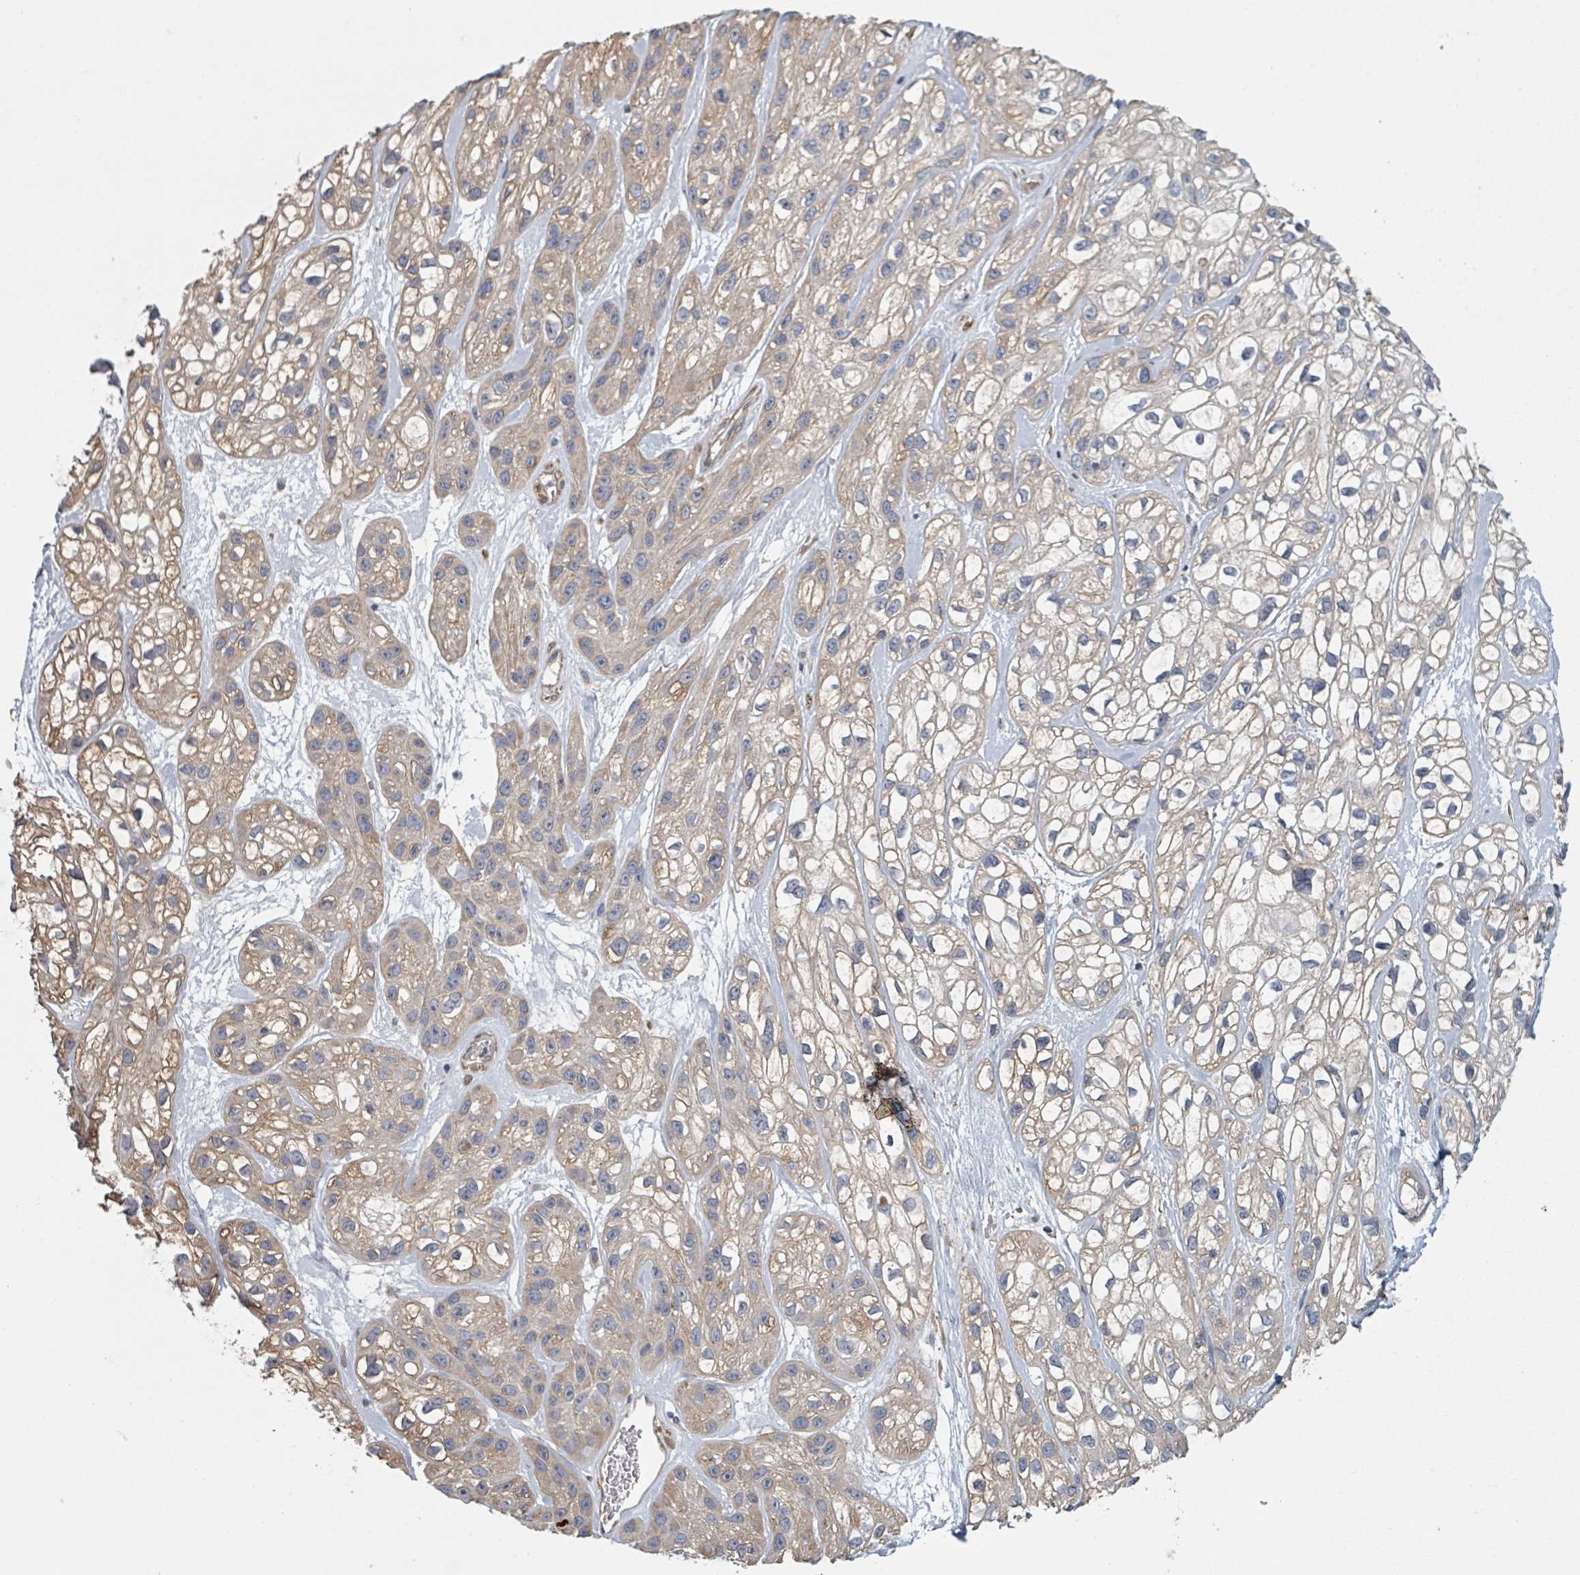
{"staining": {"intensity": "weak", "quantity": "25%-75%", "location": "cytoplasmic/membranous"}, "tissue": "skin cancer", "cell_type": "Tumor cells", "image_type": "cancer", "snomed": [{"axis": "morphology", "description": "Squamous cell carcinoma, NOS"}, {"axis": "topography", "description": "Skin"}], "caption": "Squamous cell carcinoma (skin) stained for a protein reveals weak cytoplasmic/membranous positivity in tumor cells.", "gene": "ADCK1", "patient": {"sex": "male", "age": 82}}